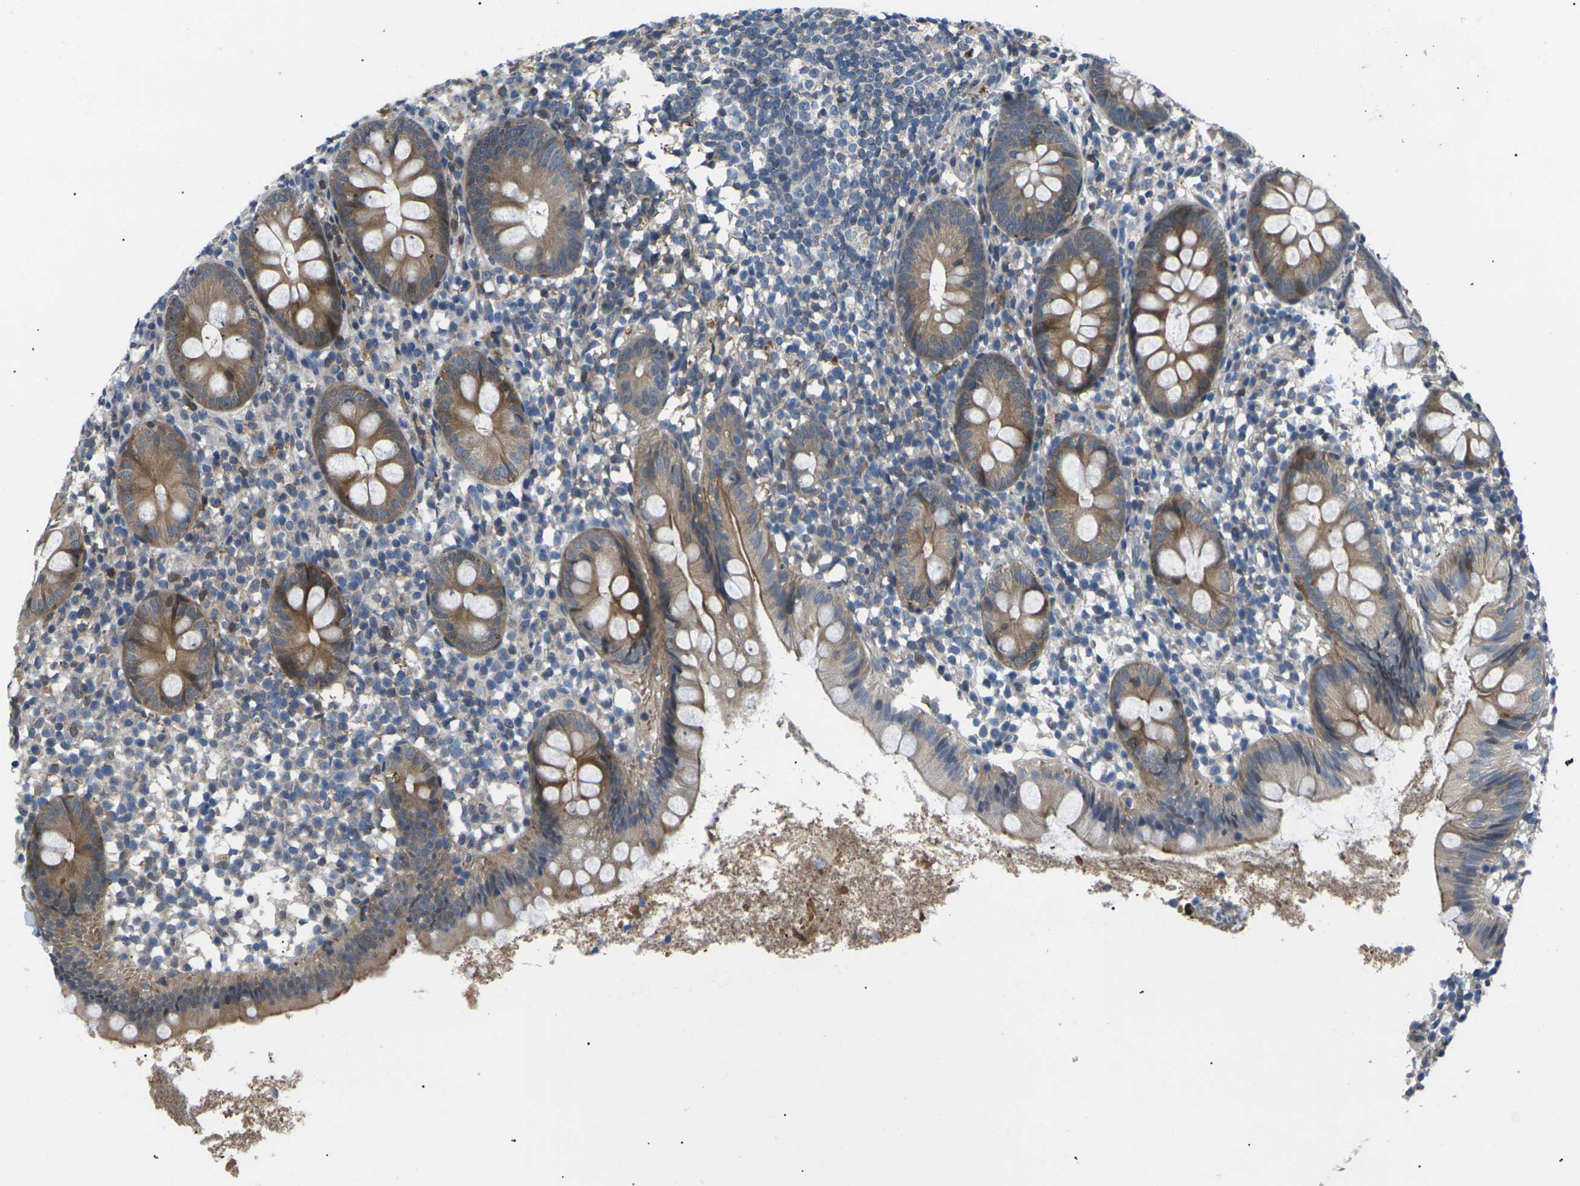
{"staining": {"intensity": "moderate", "quantity": ">75%", "location": "cytoplasmic/membranous"}, "tissue": "appendix", "cell_type": "Glandular cells", "image_type": "normal", "snomed": [{"axis": "morphology", "description": "Normal tissue, NOS"}, {"axis": "topography", "description": "Appendix"}], "caption": "The histopathology image exhibits staining of benign appendix, revealing moderate cytoplasmic/membranous protein positivity (brown color) within glandular cells.", "gene": "RPS6KA3", "patient": {"sex": "female", "age": 20}}